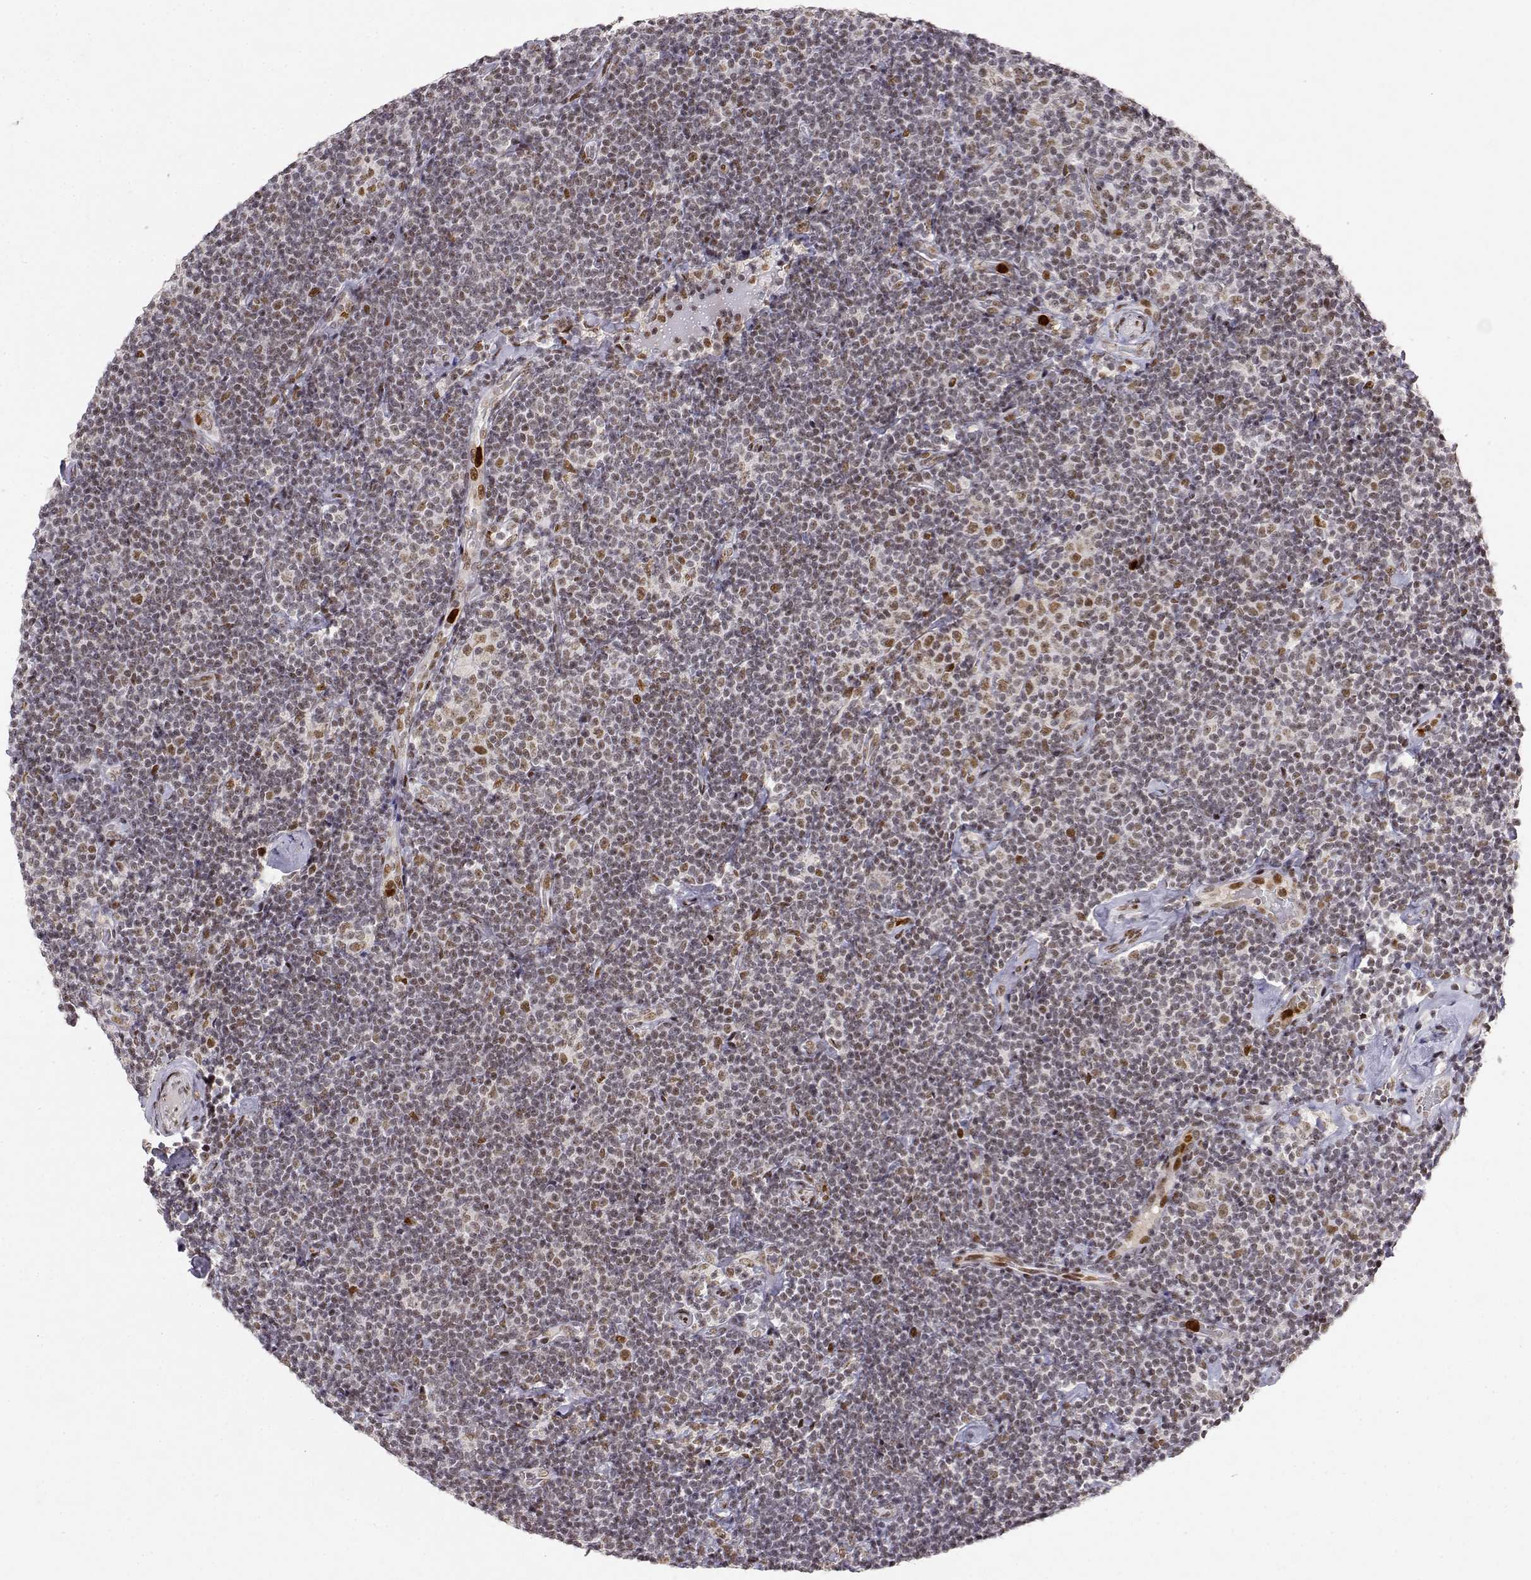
{"staining": {"intensity": "weak", "quantity": "<25%", "location": "nuclear"}, "tissue": "lymphoma", "cell_type": "Tumor cells", "image_type": "cancer", "snomed": [{"axis": "morphology", "description": "Malignant lymphoma, non-Hodgkin's type, Low grade"}, {"axis": "topography", "description": "Lymph node"}], "caption": "A high-resolution image shows immunohistochemistry (IHC) staining of lymphoma, which demonstrates no significant expression in tumor cells. (IHC, brightfield microscopy, high magnification).", "gene": "RSF1", "patient": {"sex": "male", "age": 81}}